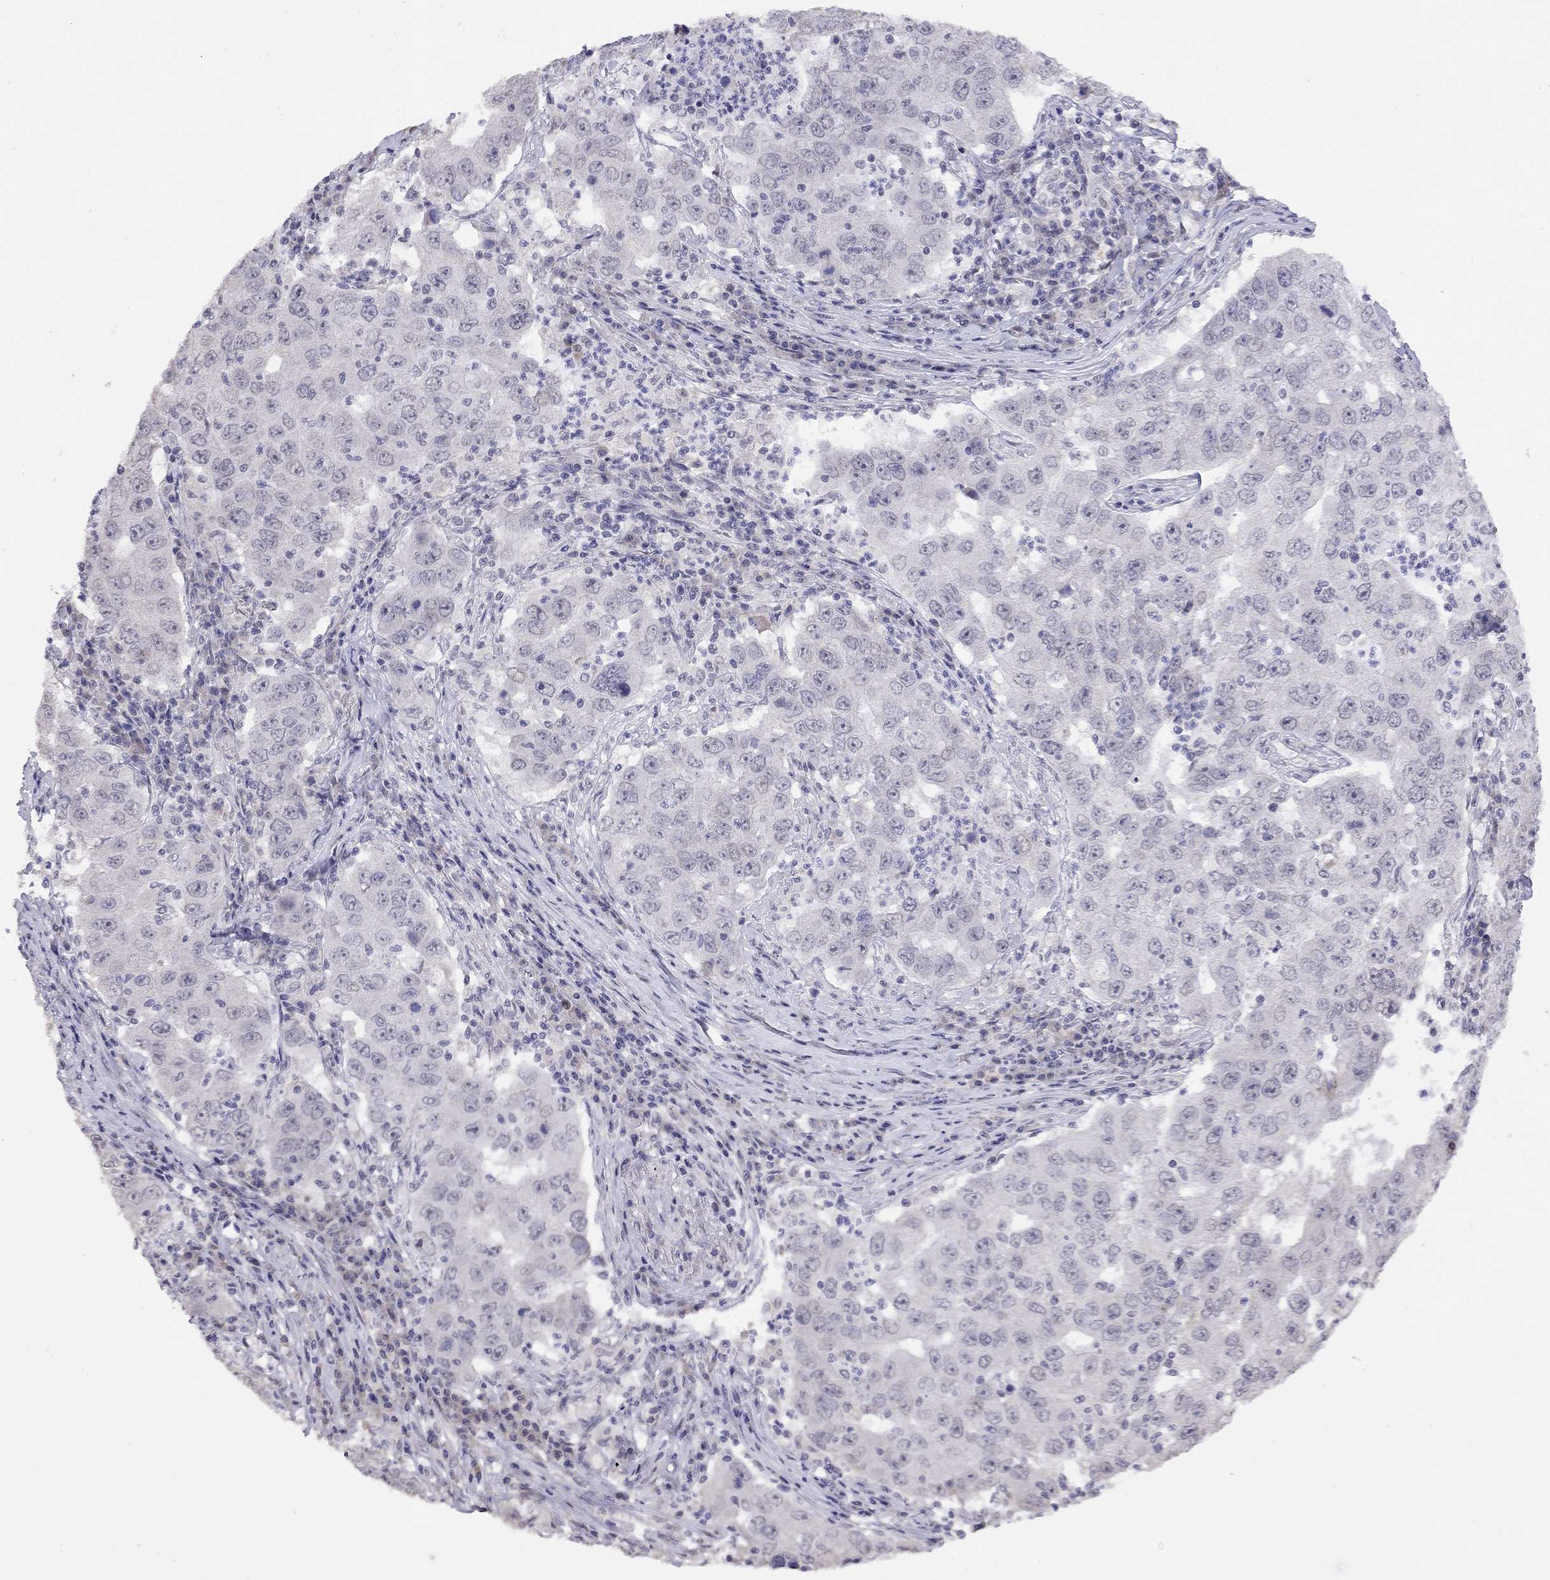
{"staining": {"intensity": "negative", "quantity": "none", "location": "none"}, "tissue": "lung cancer", "cell_type": "Tumor cells", "image_type": "cancer", "snomed": [{"axis": "morphology", "description": "Adenocarcinoma, NOS"}, {"axis": "topography", "description": "Lung"}], "caption": "Tumor cells are negative for brown protein staining in lung adenocarcinoma.", "gene": "HES5", "patient": {"sex": "male", "age": 73}}